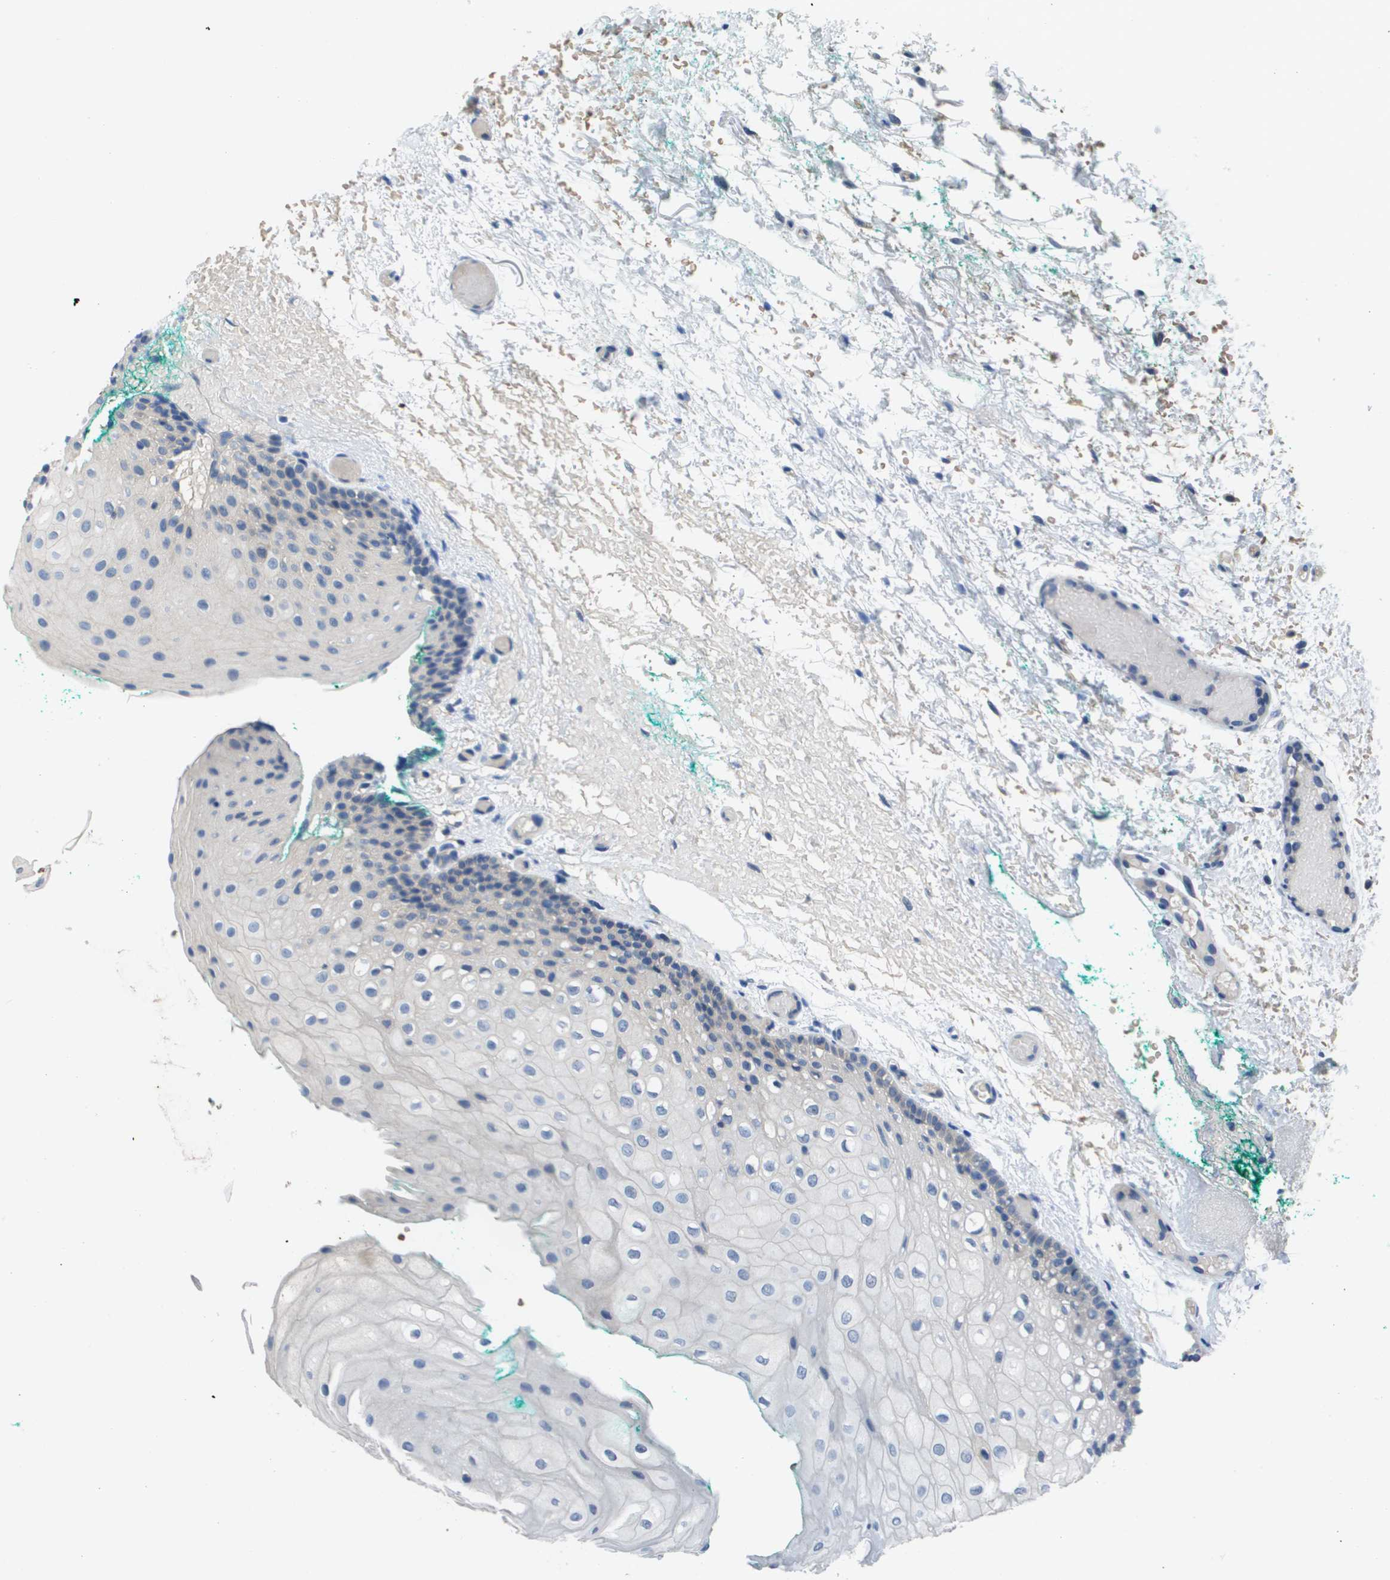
{"staining": {"intensity": "negative", "quantity": "none", "location": "none"}, "tissue": "oral mucosa", "cell_type": "Squamous epithelial cells", "image_type": "normal", "snomed": [{"axis": "morphology", "description": "Normal tissue, NOS"}, {"axis": "morphology", "description": "Squamous cell carcinoma, NOS"}, {"axis": "topography", "description": "Oral tissue"}, {"axis": "topography", "description": "Salivary gland"}, {"axis": "topography", "description": "Head-Neck"}], "caption": "There is no significant staining in squamous epithelial cells of oral mucosa. Brightfield microscopy of immunohistochemistry (IHC) stained with DAB (3,3'-diaminobenzidine) (brown) and hematoxylin (blue), captured at high magnification.", "gene": "NCS1", "patient": {"sex": "female", "age": 62}}